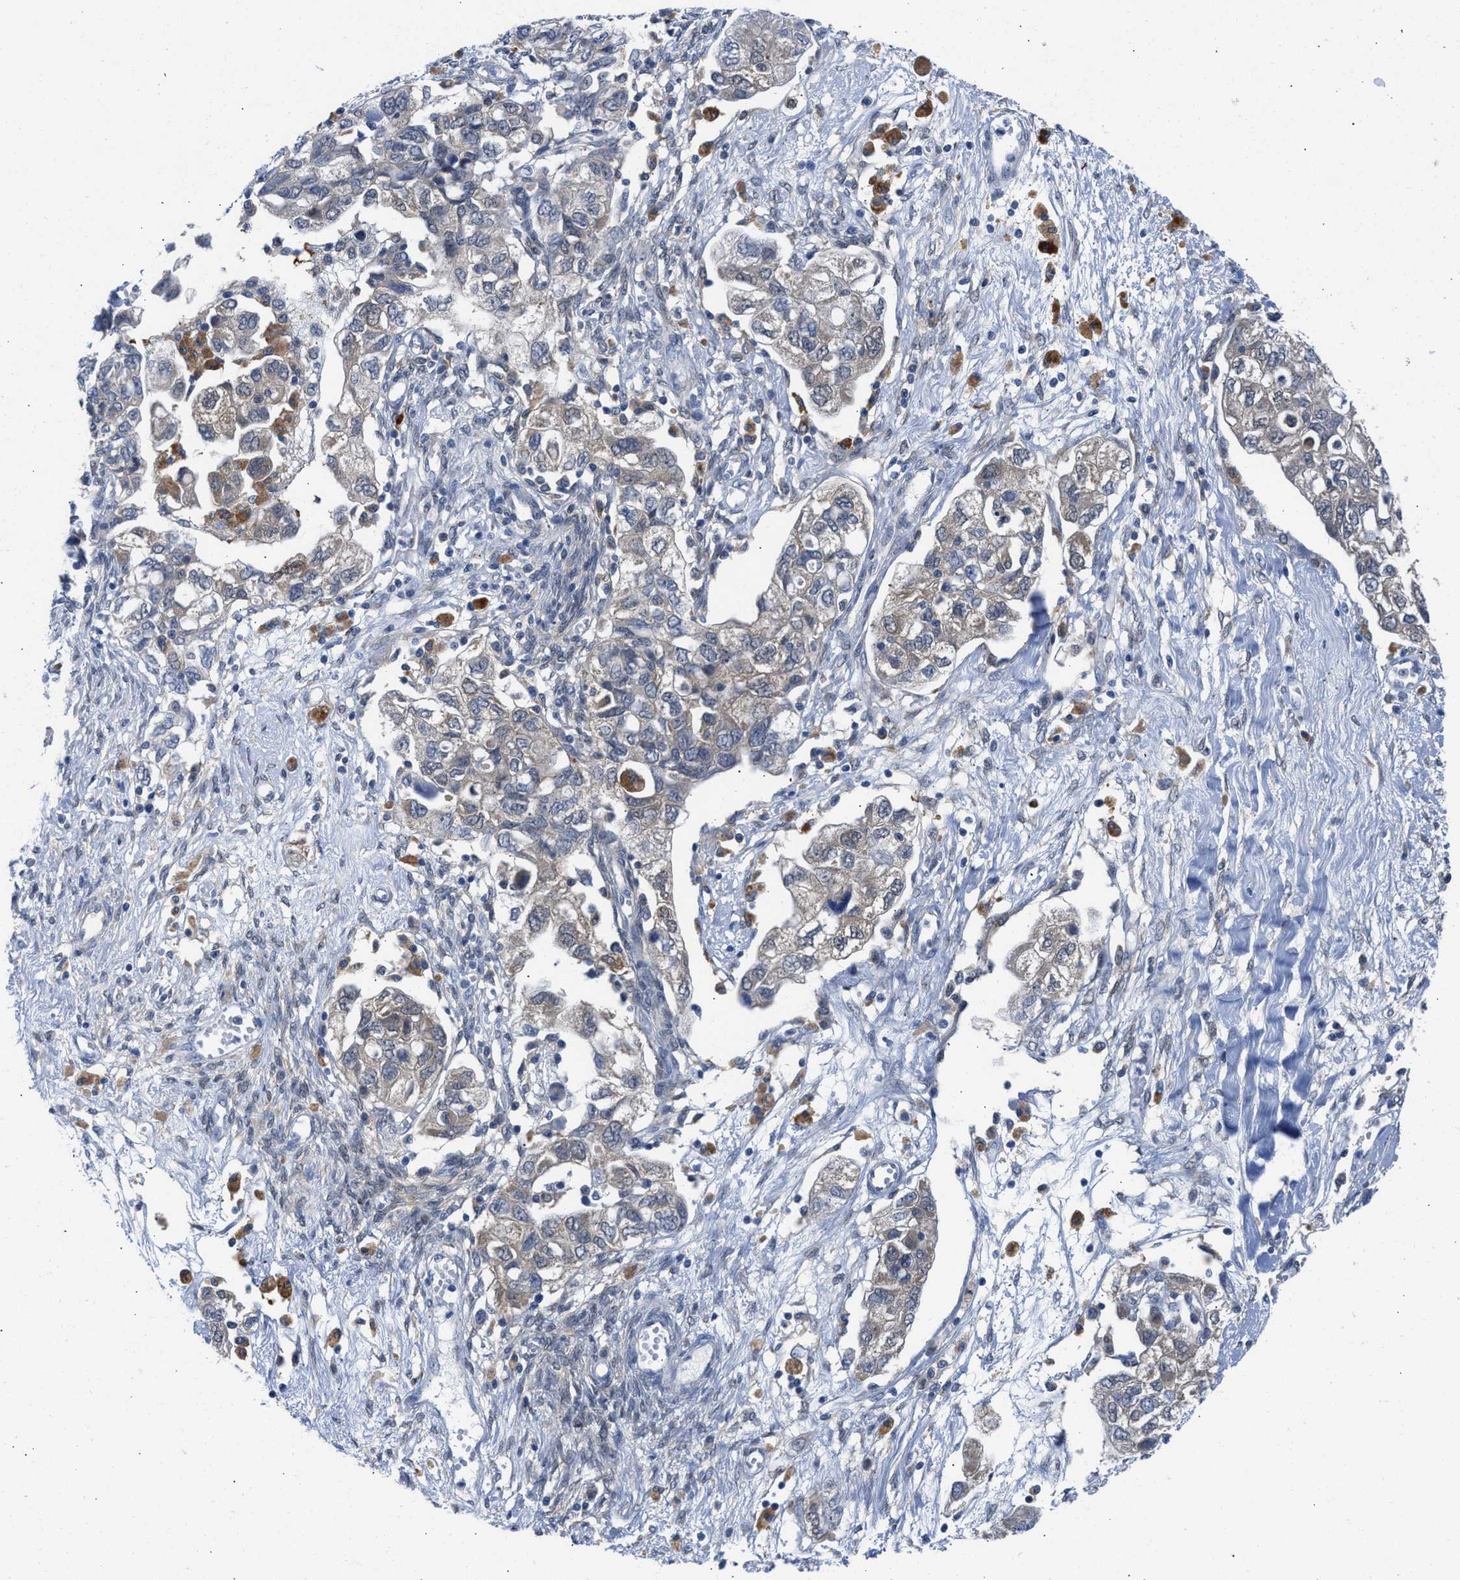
{"staining": {"intensity": "weak", "quantity": "<25%", "location": "cytoplasmic/membranous"}, "tissue": "ovarian cancer", "cell_type": "Tumor cells", "image_type": "cancer", "snomed": [{"axis": "morphology", "description": "Carcinoma, NOS"}, {"axis": "morphology", "description": "Cystadenocarcinoma, serous, NOS"}, {"axis": "topography", "description": "Ovary"}], "caption": "A high-resolution image shows IHC staining of ovarian serous cystadenocarcinoma, which demonstrates no significant staining in tumor cells.", "gene": "CBR1", "patient": {"sex": "female", "age": 69}}